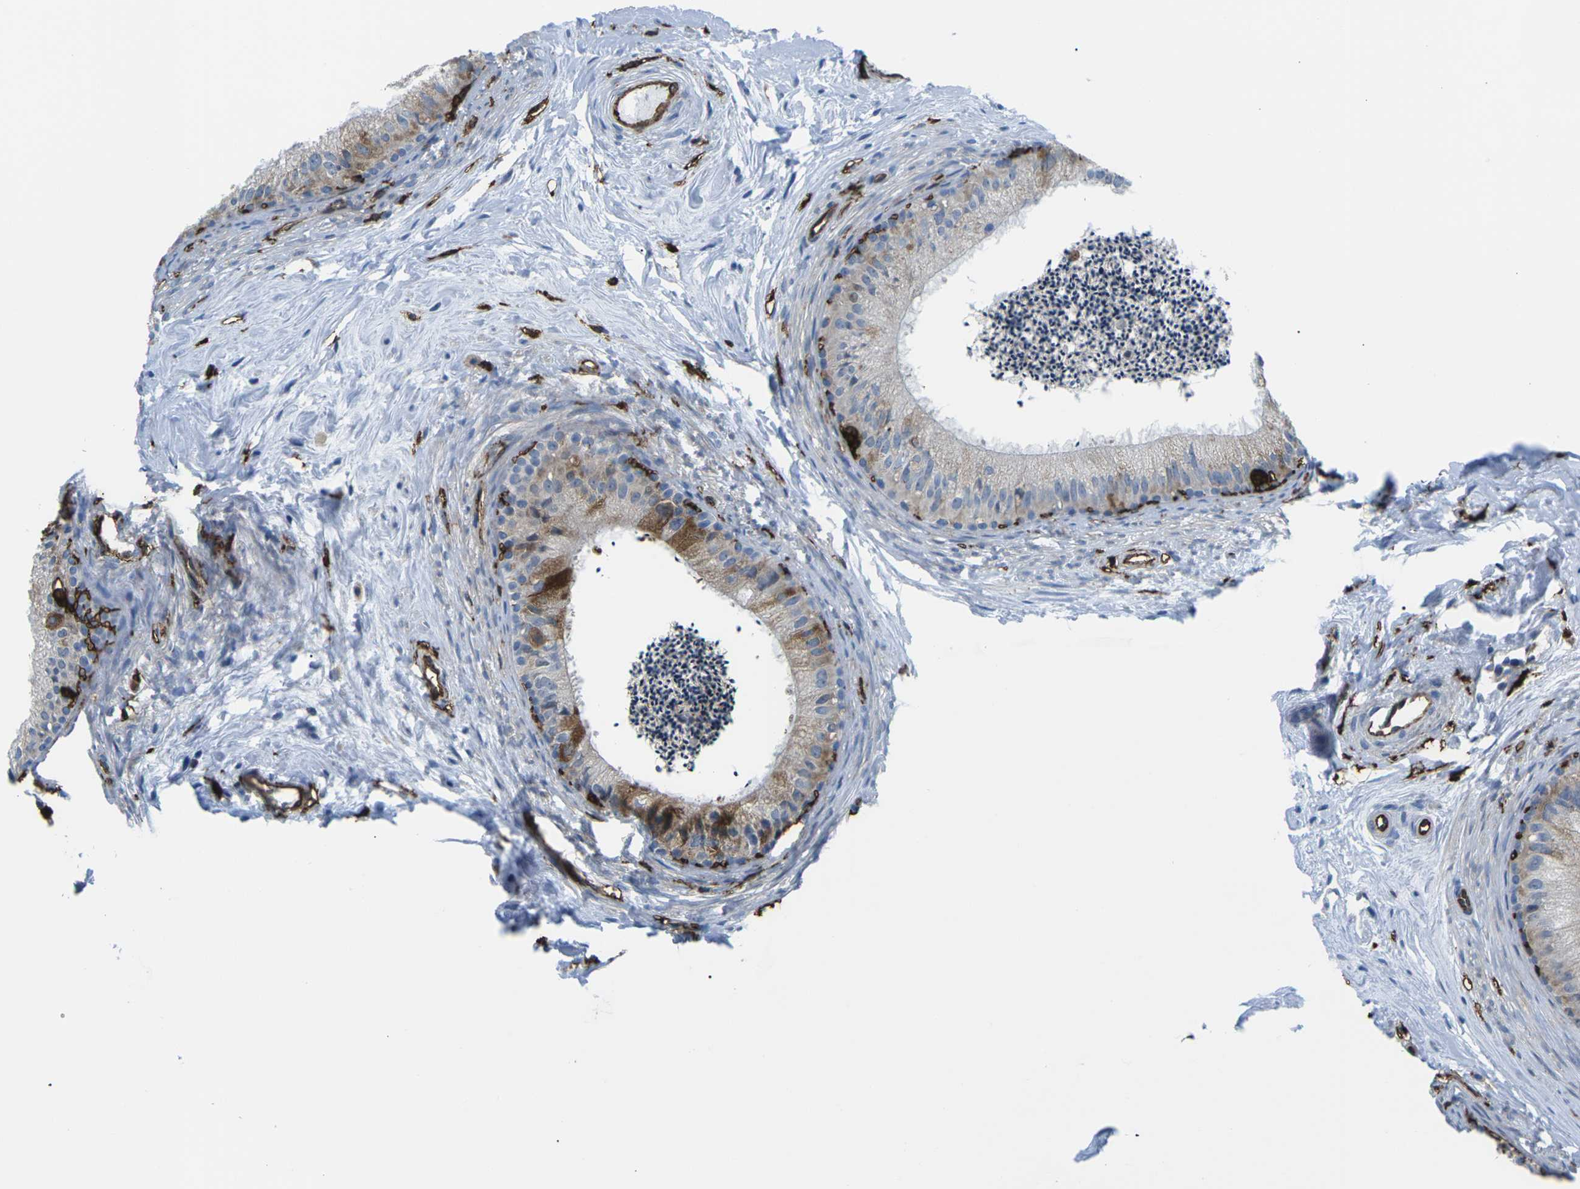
{"staining": {"intensity": "strong", "quantity": "<25%", "location": "cytoplasmic/membranous"}, "tissue": "epididymis", "cell_type": "Glandular cells", "image_type": "normal", "snomed": [{"axis": "morphology", "description": "Normal tissue, NOS"}, {"axis": "topography", "description": "Epididymis"}], "caption": "This is a histology image of IHC staining of benign epididymis, which shows strong positivity in the cytoplasmic/membranous of glandular cells.", "gene": "PTPN1", "patient": {"sex": "male", "age": 56}}